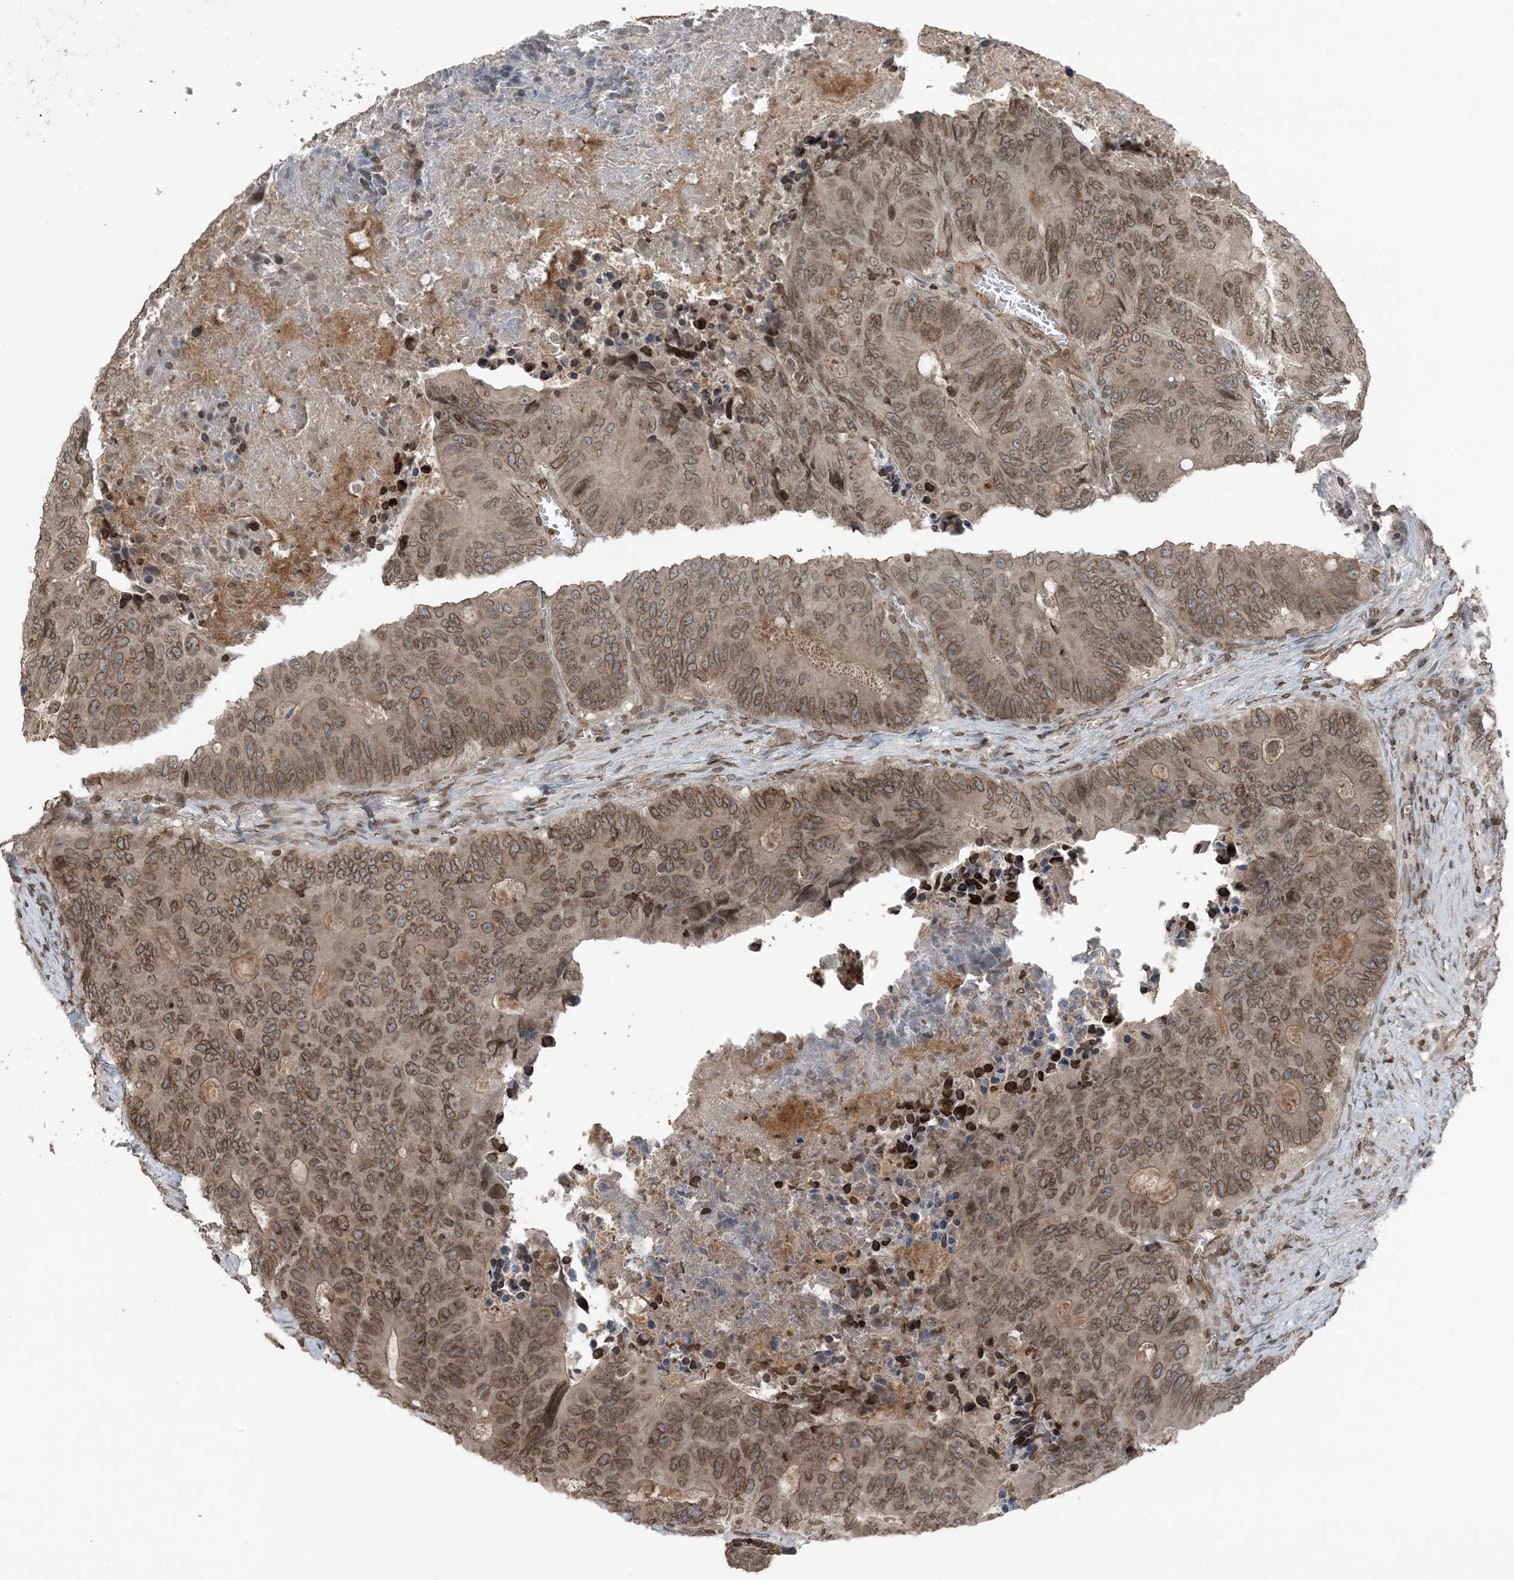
{"staining": {"intensity": "moderate", "quantity": ">75%", "location": "cytoplasmic/membranous,nuclear"}, "tissue": "colorectal cancer", "cell_type": "Tumor cells", "image_type": "cancer", "snomed": [{"axis": "morphology", "description": "Adenocarcinoma, NOS"}, {"axis": "topography", "description": "Colon"}], "caption": "This is an image of IHC staining of adenocarcinoma (colorectal), which shows moderate positivity in the cytoplasmic/membranous and nuclear of tumor cells.", "gene": "ZFAND2B", "patient": {"sex": "male", "age": 87}}